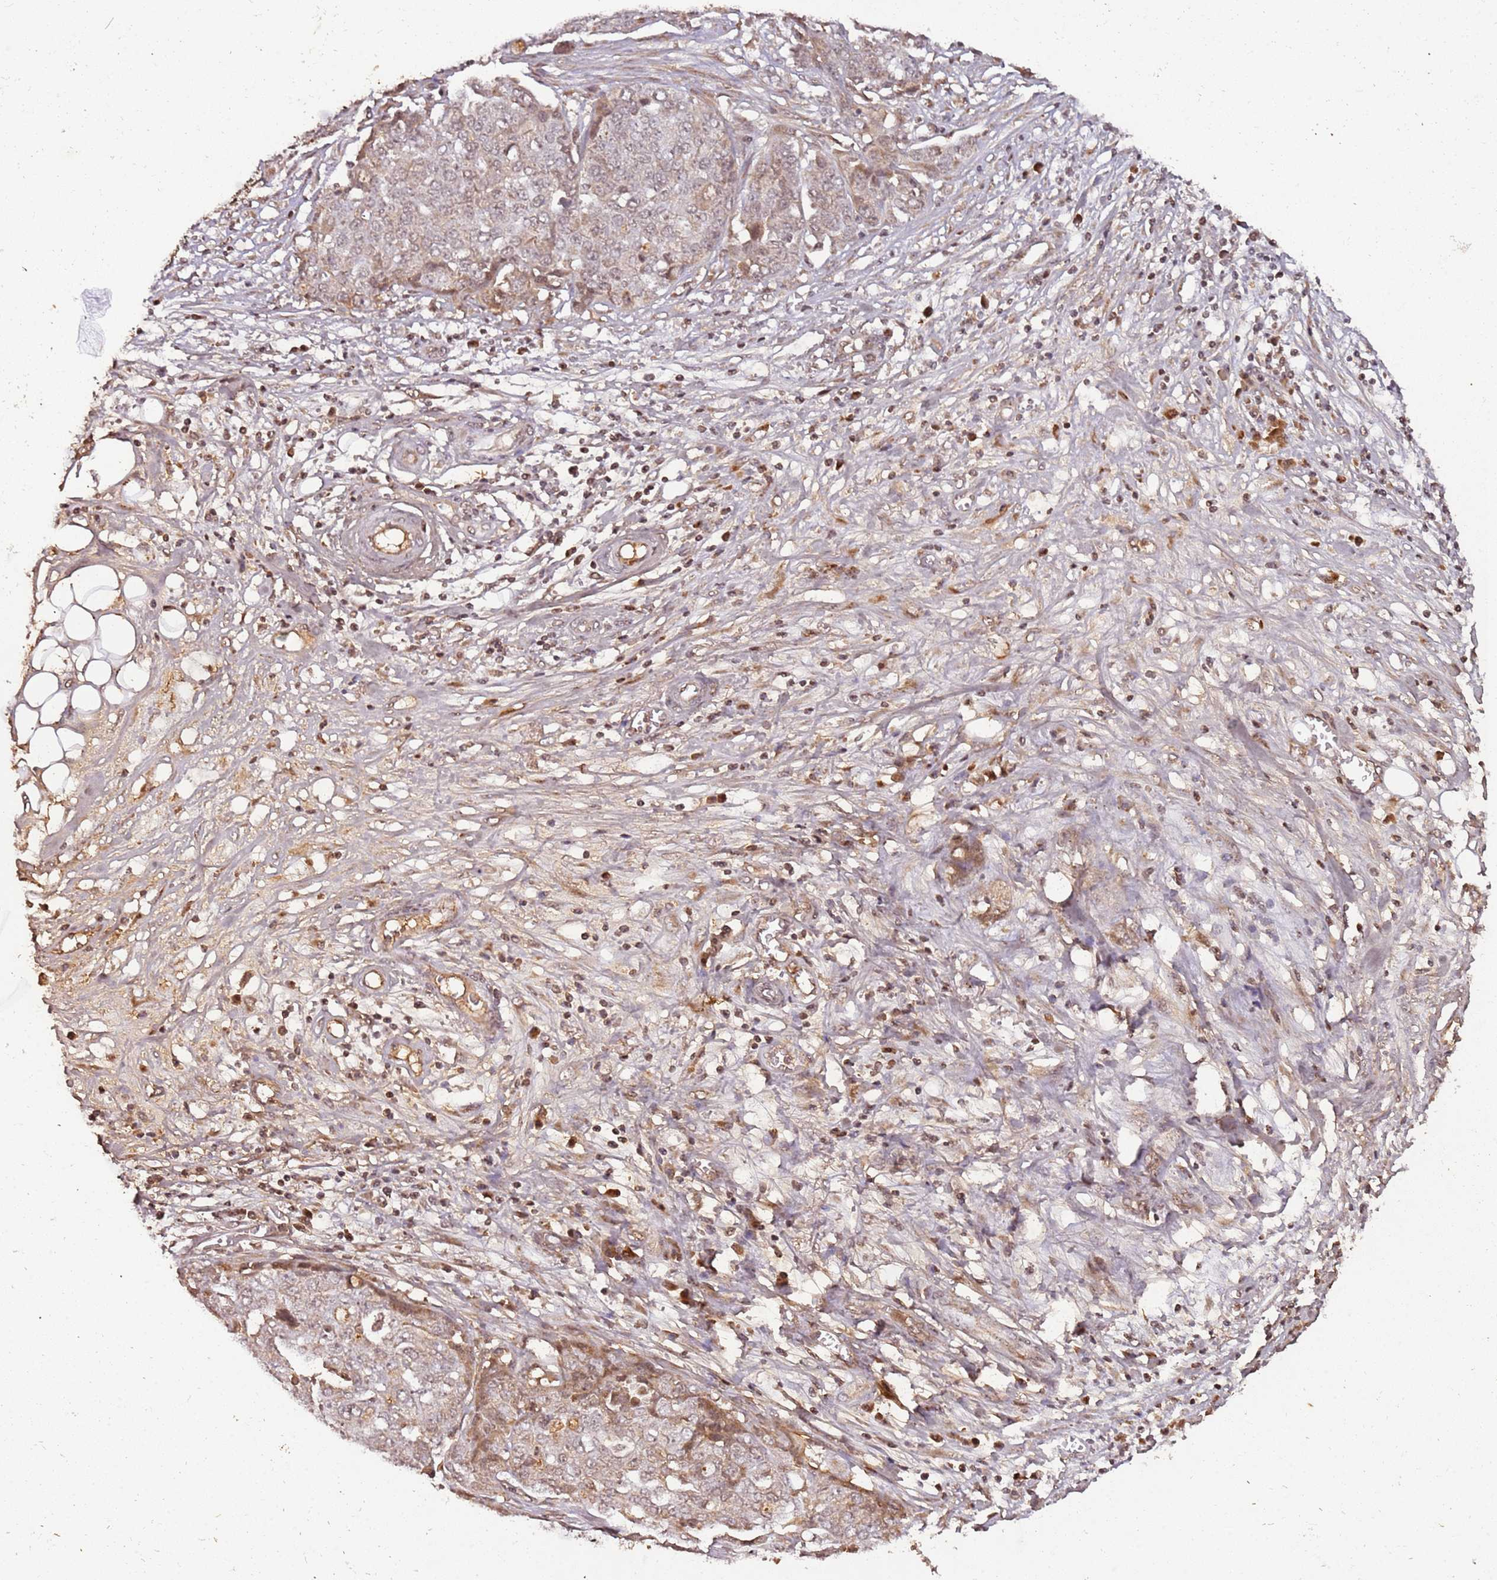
{"staining": {"intensity": "weak", "quantity": "<25%", "location": "nuclear"}, "tissue": "ovarian cancer", "cell_type": "Tumor cells", "image_type": "cancer", "snomed": [{"axis": "morphology", "description": "Cystadenocarcinoma, serous, NOS"}, {"axis": "topography", "description": "Soft tissue"}, {"axis": "topography", "description": "Ovary"}], "caption": "IHC of human serous cystadenocarcinoma (ovarian) exhibits no staining in tumor cells. (DAB IHC with hematoxylin counter stain).", "gene": "COL1A2", "patient": {"sex": "female", "age": 57}}